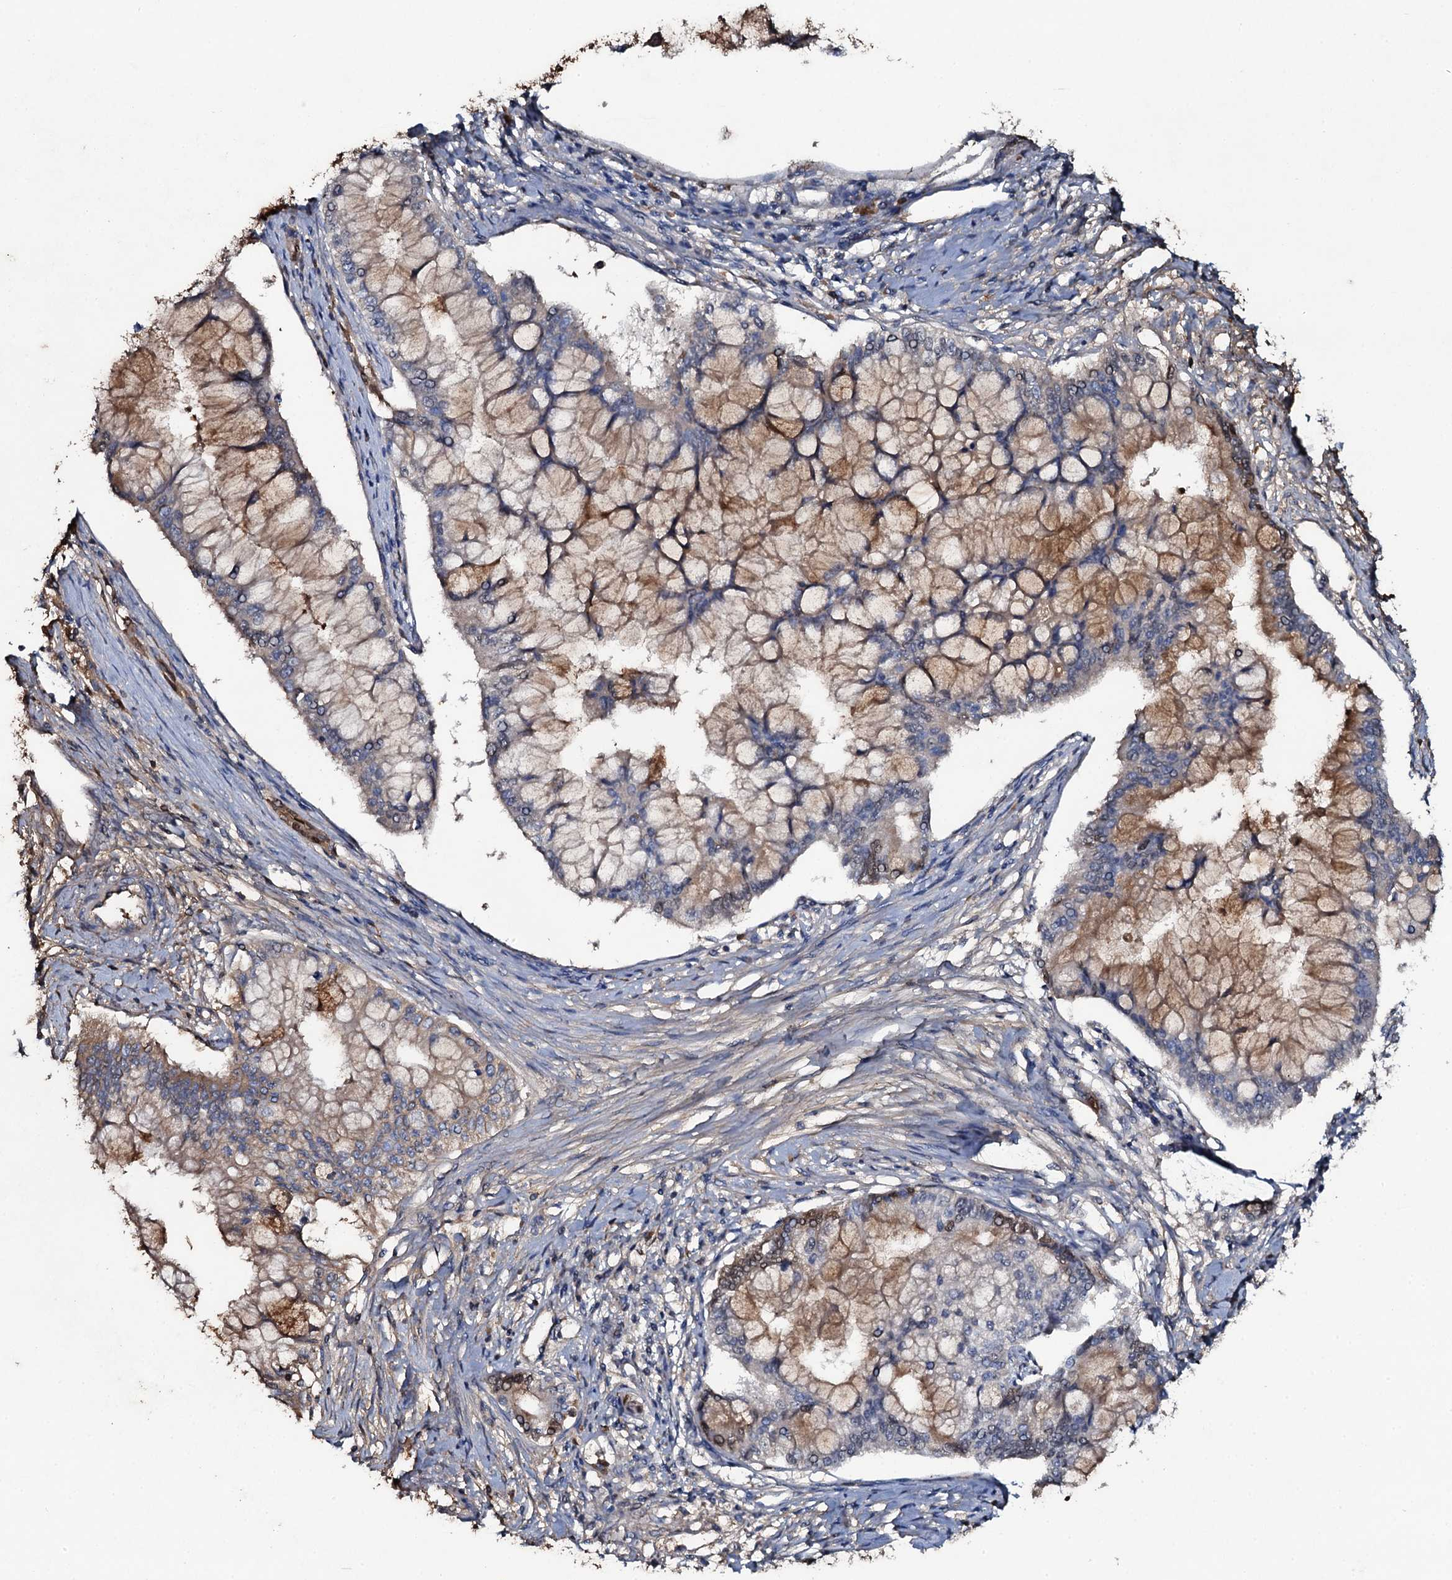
{"staining": {"intensity": "moderate", "quantity": "25%-75%", "location": "cytoplasmic/membranous"}, "tissue": "pancreatic cancer", "cell_type": "Tumor cells", "image_type": "cancer", "snomed": [{"axis": "morphology", "description": "Adenocarcinoma, NOS"}, {"axis": "topography", "description": "Pancreas"}], "caption": "This photomicrograph displays immunohistochemistry (IHC) staining of adenocarcinoma (pancreatic), with medium moderate cytoplasmic/membranous expression in about 25%-75% of tumor cells.", "gene": "EDN1", "patient": {"sex": "male", "age": 46}}